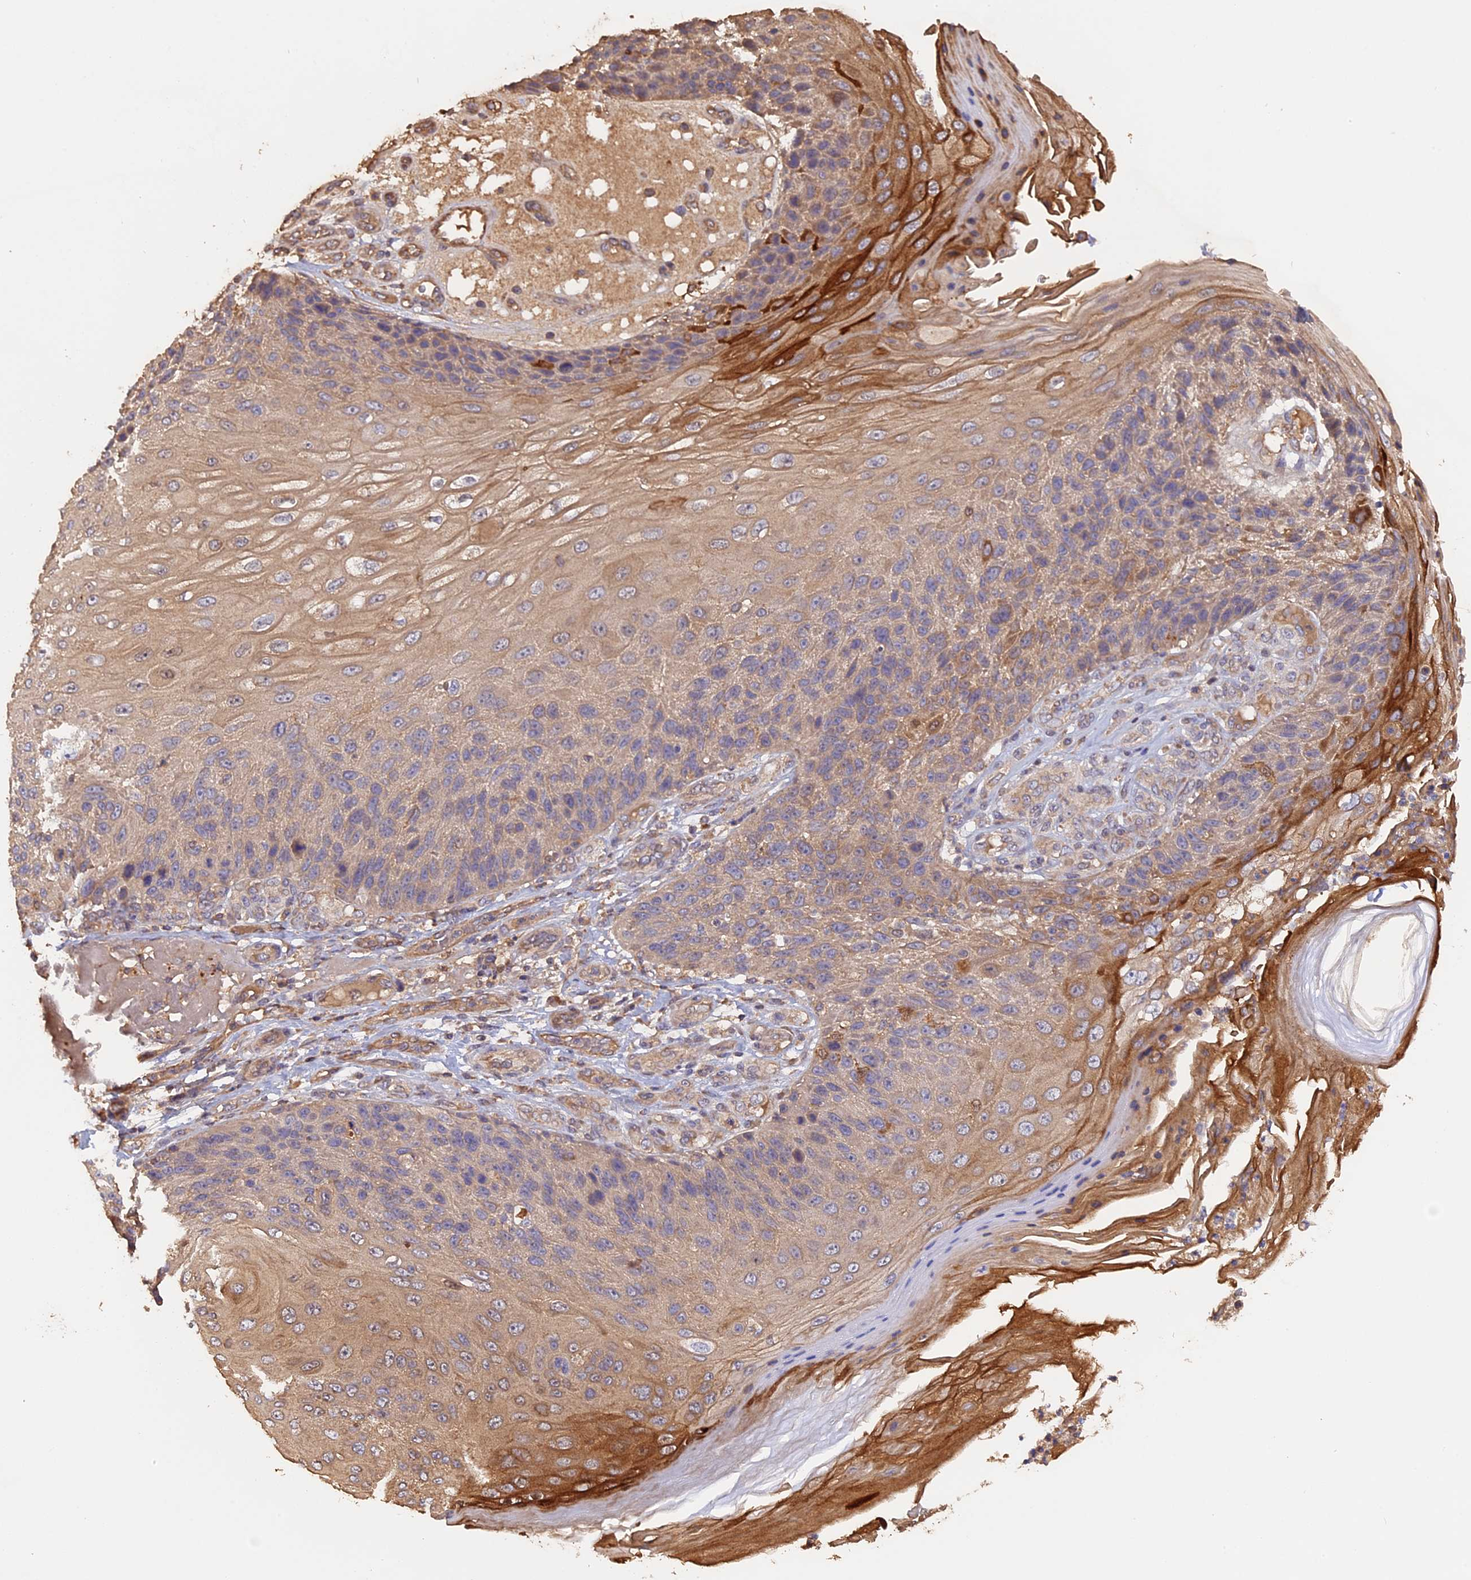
{"staining": {"intensity": "moderate", "quantity": "<25%", "location": "cytoplasmic/membranous"}, "tissue": "skin cancer", "cell_type": "Tumor cells", "image_type": "cancer", "snomed": [{"axis": "morphology", "description": "Squamous cell carcinoma, NOS"}, {"axis": "topography", "description": "Skin"}], "caption": "Protein analysis of skin cancer tissue displays moderate cytoplasmic/membranous staining in approximately <25% of tumor cells. Nuclei are stained in blue.", "gene": "RASAL1", "patient": {"sex": "female", "age": 88}}